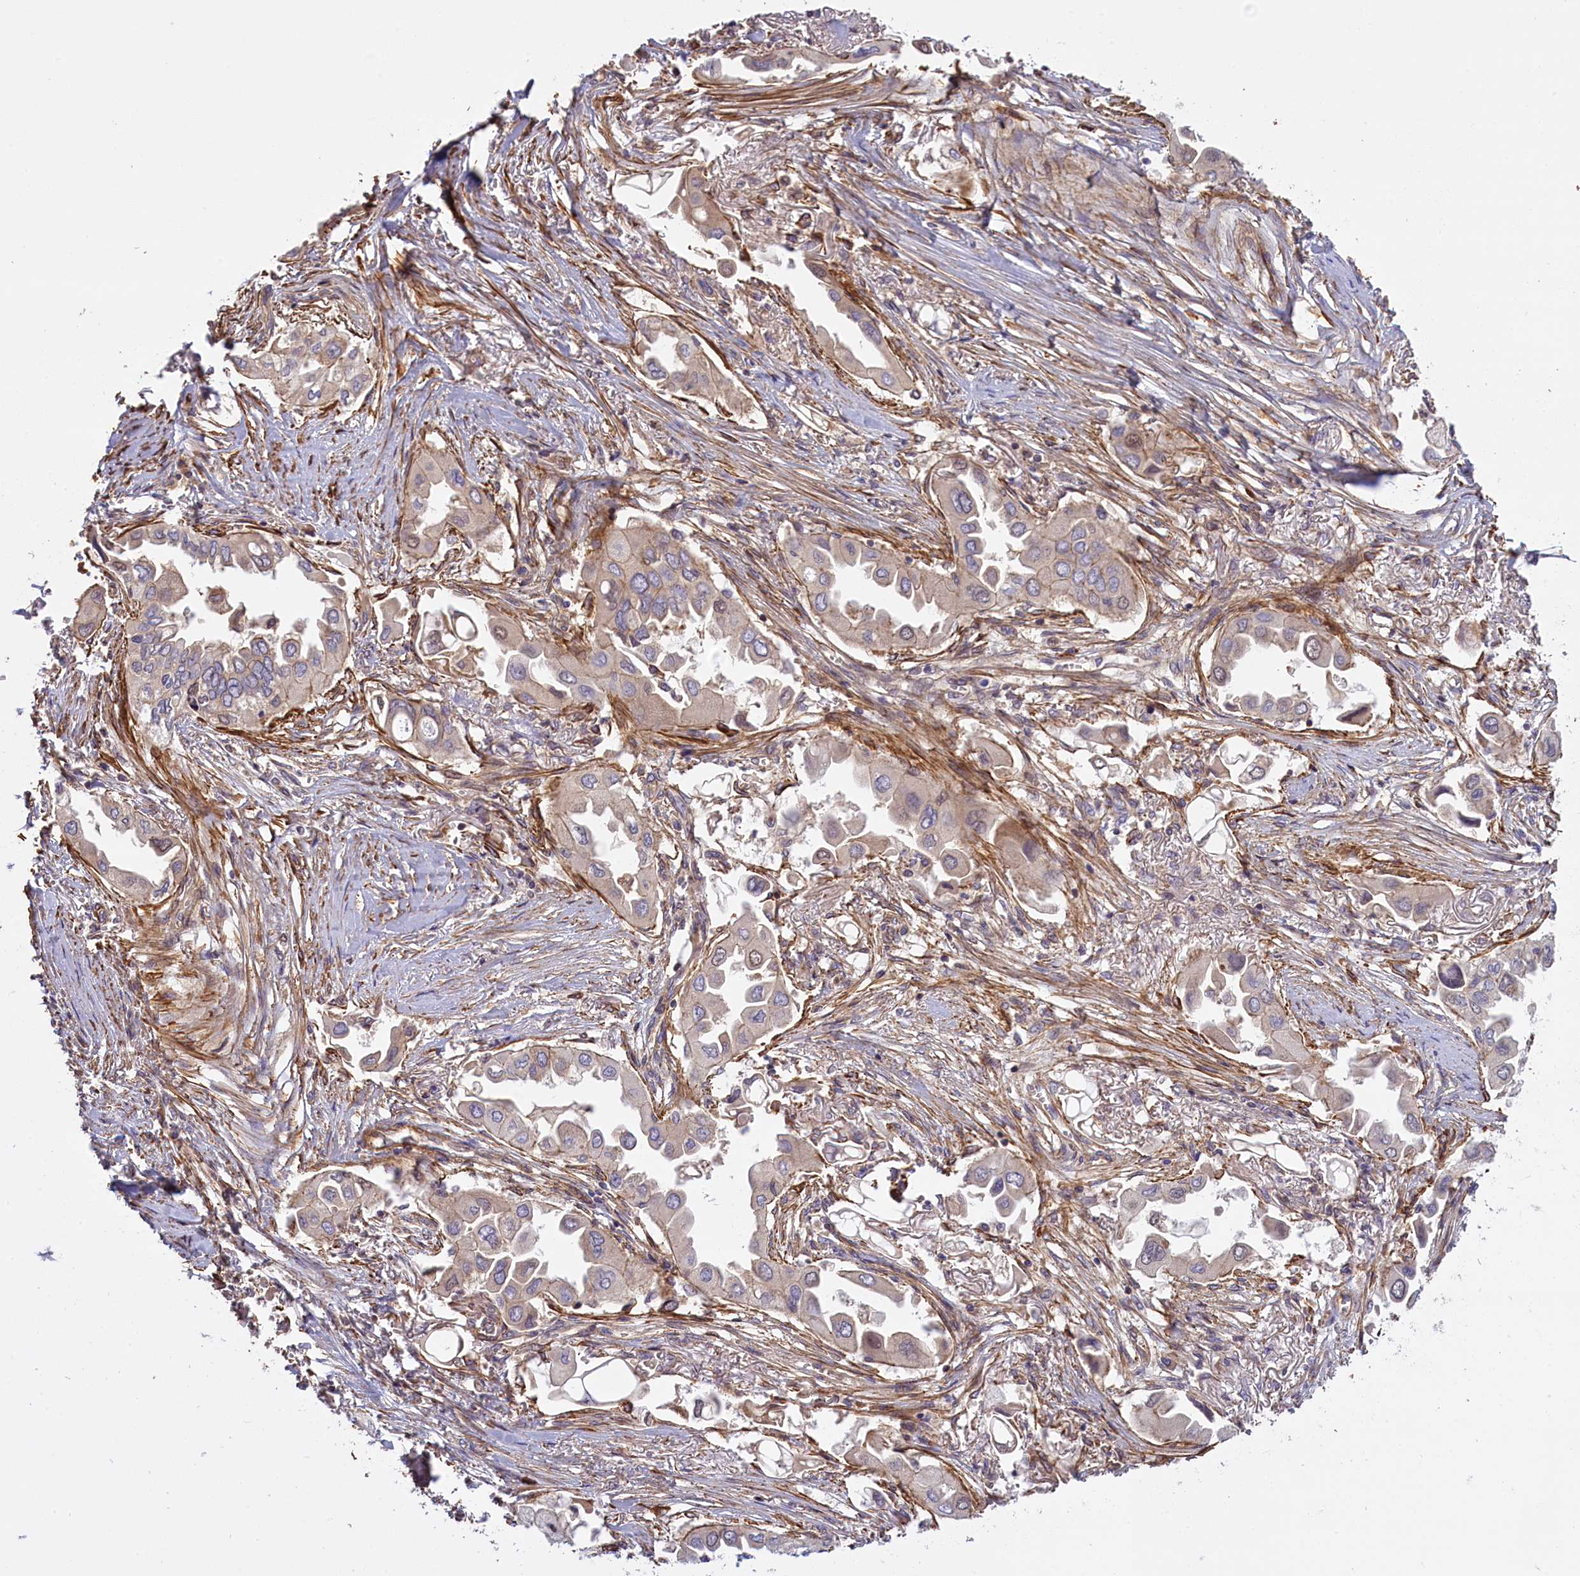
{"staining": {"intensity": "weak", "quantity": "<25%", "location": "cytoplasmic/membranous"}, "tissue": "lung cancer", "cell_type": "Tumor cells", "image_type": "cancer", "snomed": [{"axis": "morphology", "description": "Adenocarcinoma, NOS"}, {"axis": "topography", "description": "Lung"}], "caption": "Tumor cells are negative for protein expression in human adenocarcinoma (lung).", "gene": "FUZ", "patient": {"sex": "female", "age": 76}}